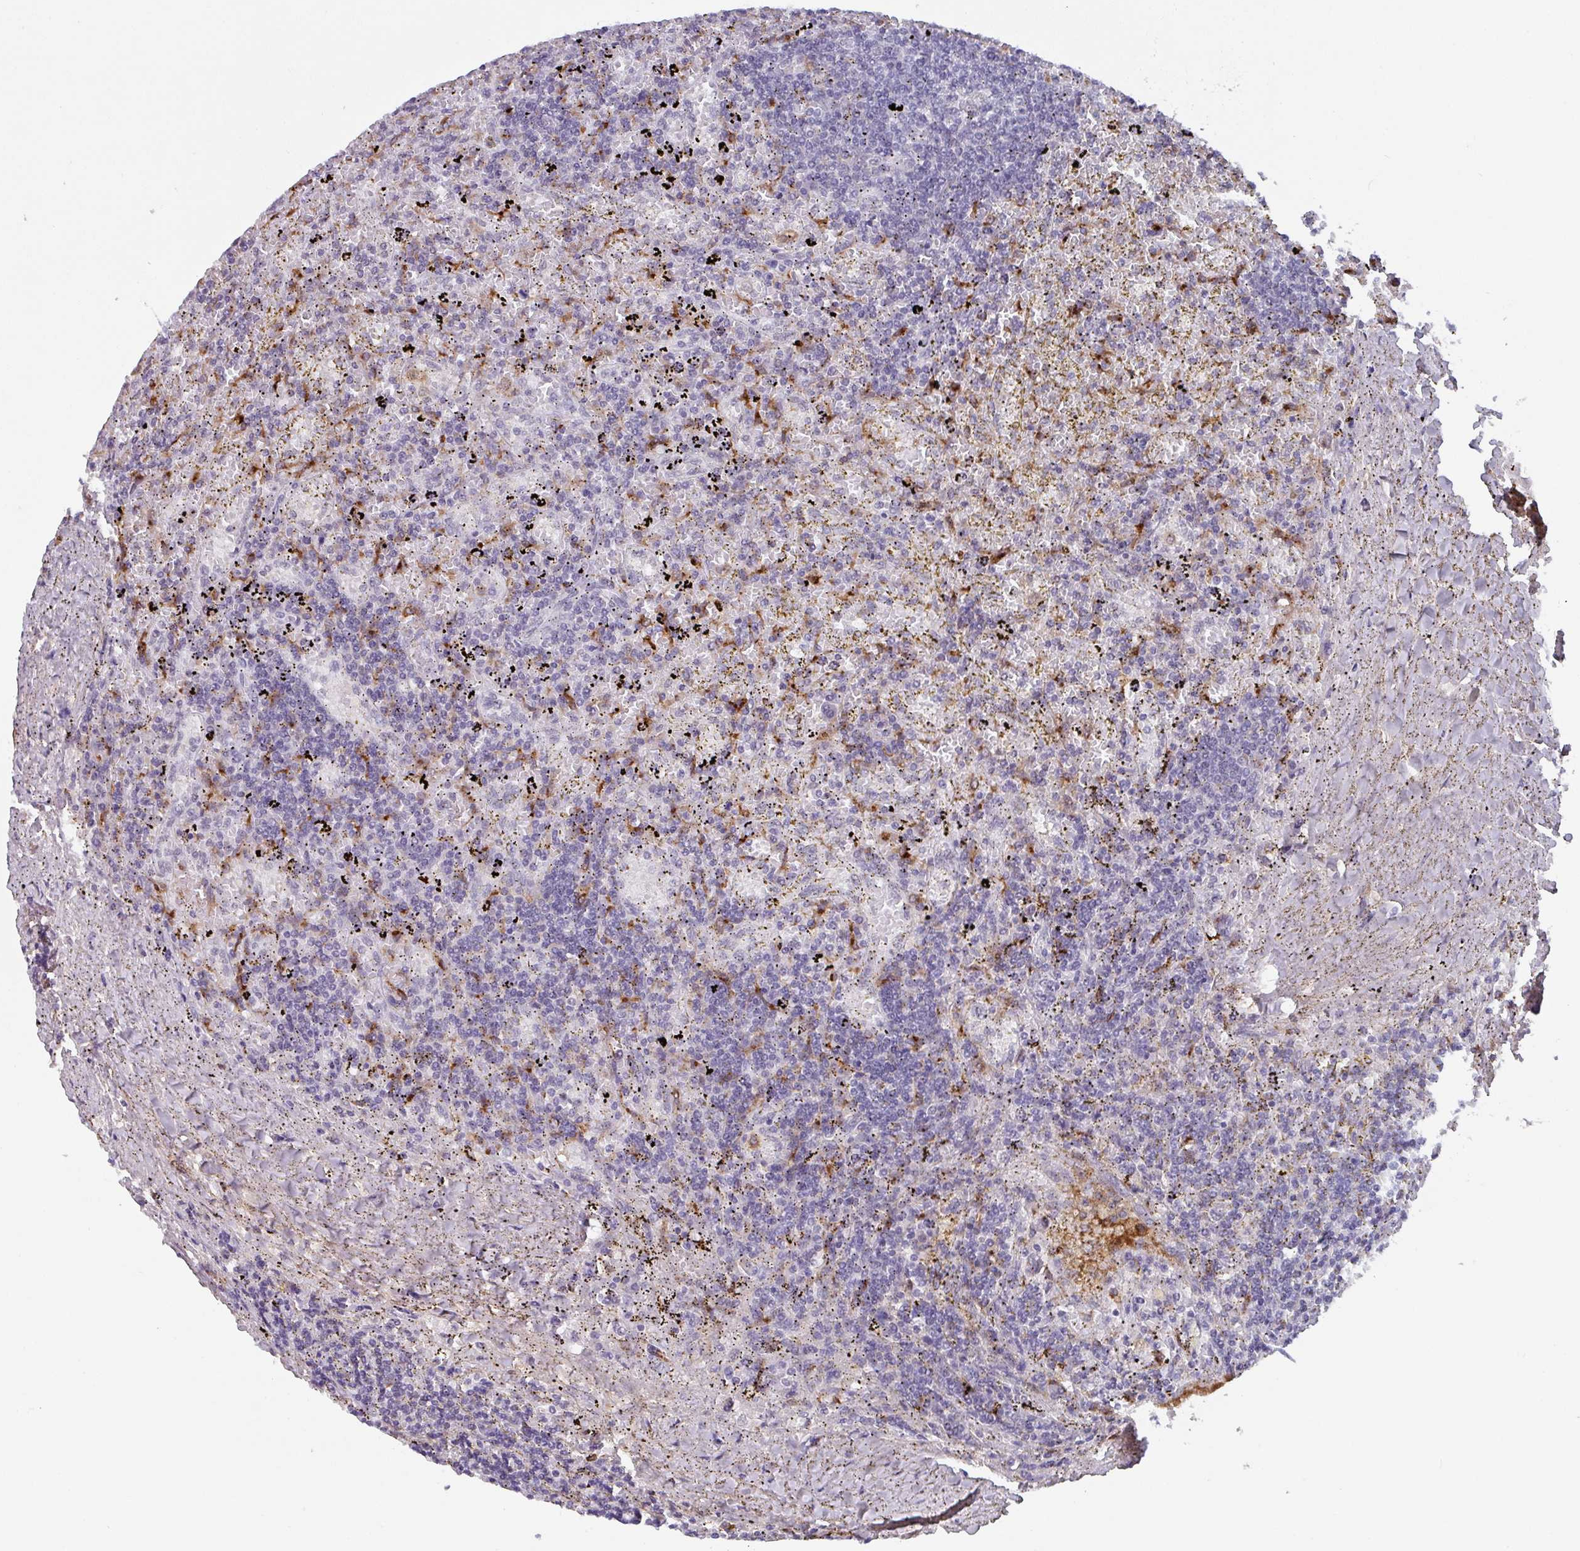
{"staining": {"intensity": "negative", "quantity": "none", "location": "none"}, "tissue": "lymphoma", "cell_type": "Tumor cells", "image_type": "cancer", "snomed": [{"axis": "morphology", "description": "Malignant lymphoma, non-Hodgkin's type, Low grade"}, {"axis": "topography", "description": "Spleen"}], "caption": "The histopathology image reveals no significant staining in tumor cells of lymphoma.", "gene": "C1QB", "patient": {"sex": "male", "age": 76}}